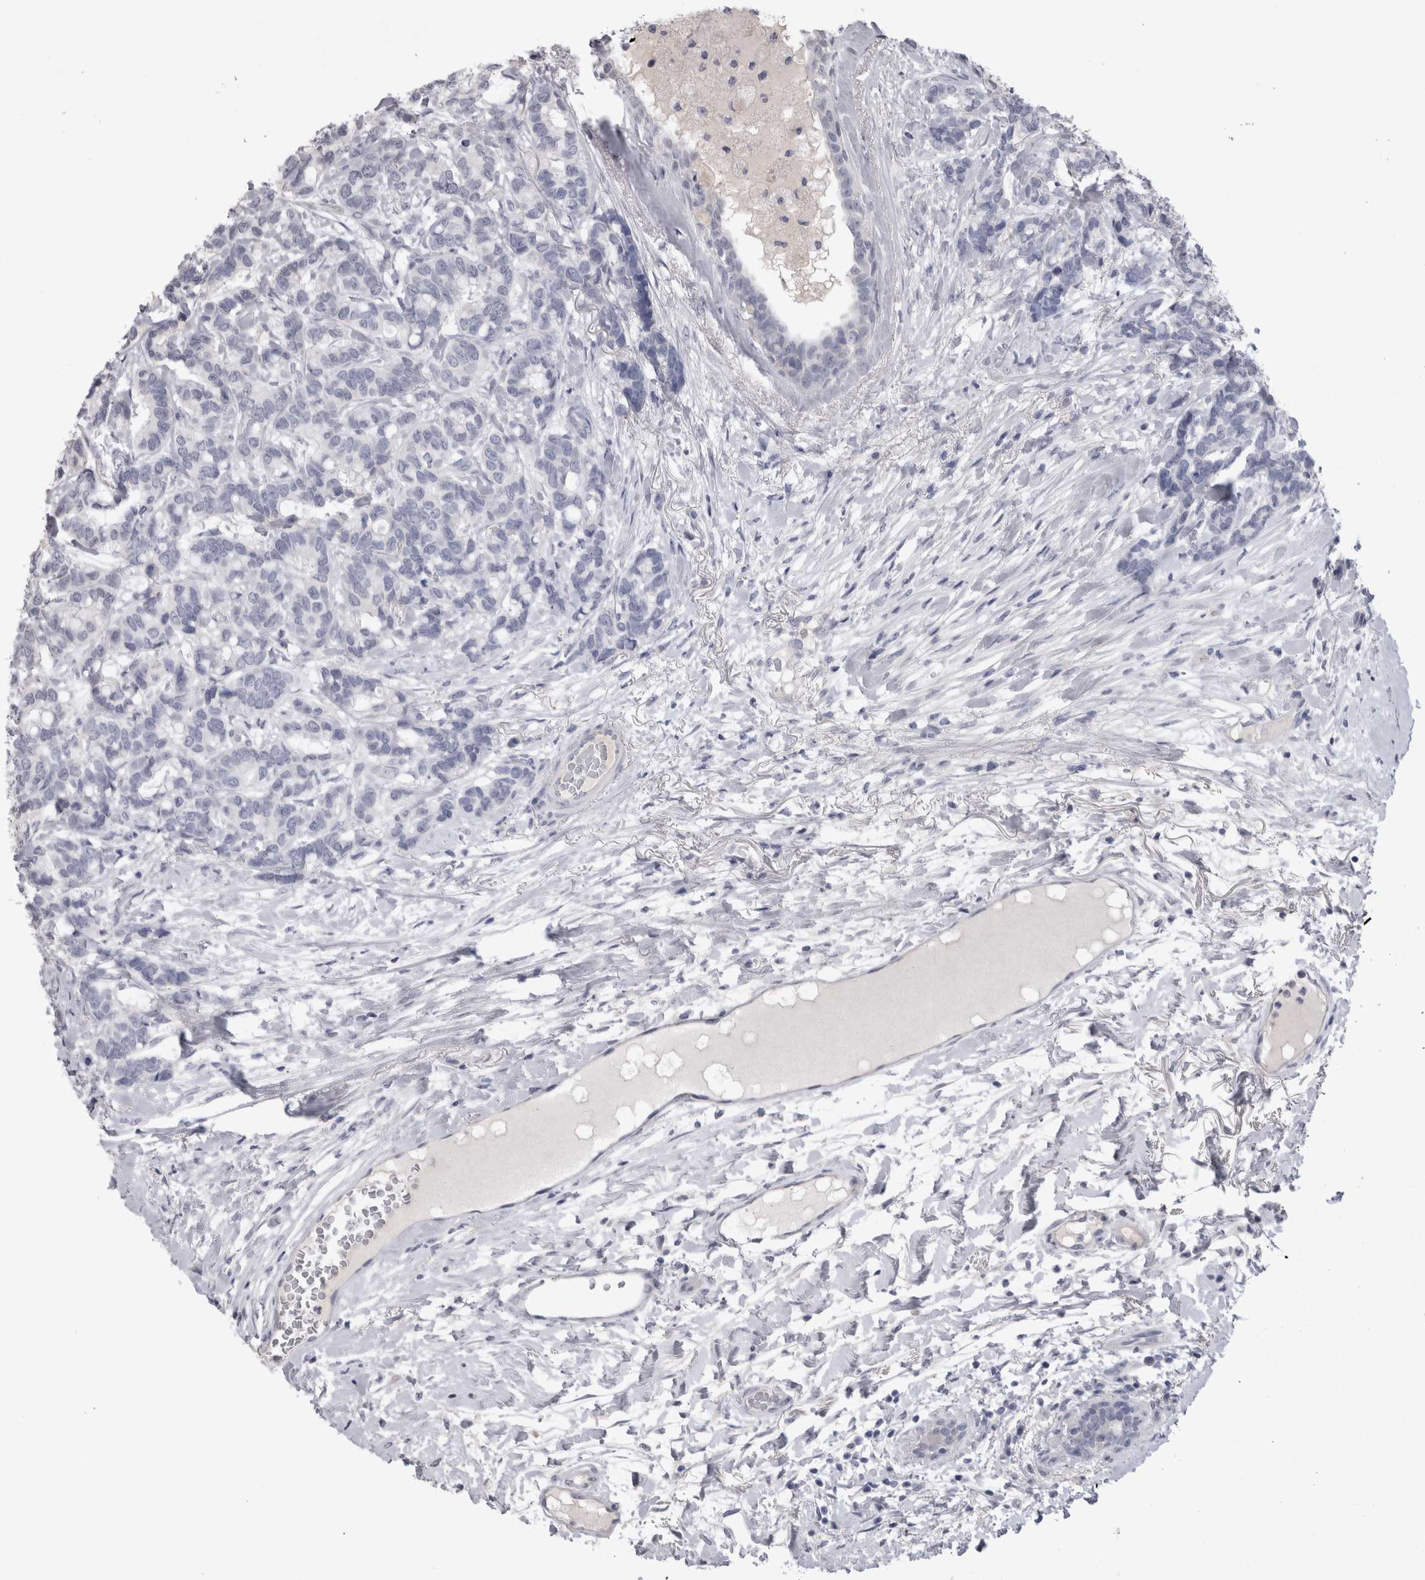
{"staining": {"intensity": "negative", "quantity": "none", "location": "none"}, "tissue": "breast cancer", "cell_type": "Tumor cells", "image_type": "cancer", "snomed": [{"axis": "morphology", "description": "Duct carcinoma"}, {"axis": "topography", "description": "Breast"}], "caption": "The histopathology image shows no staining of tumor cells in breast cancer (infiltrating ductal carcinoma).", "gene": "ADAM2", "patient": {"sex": "female", "age": 87}}